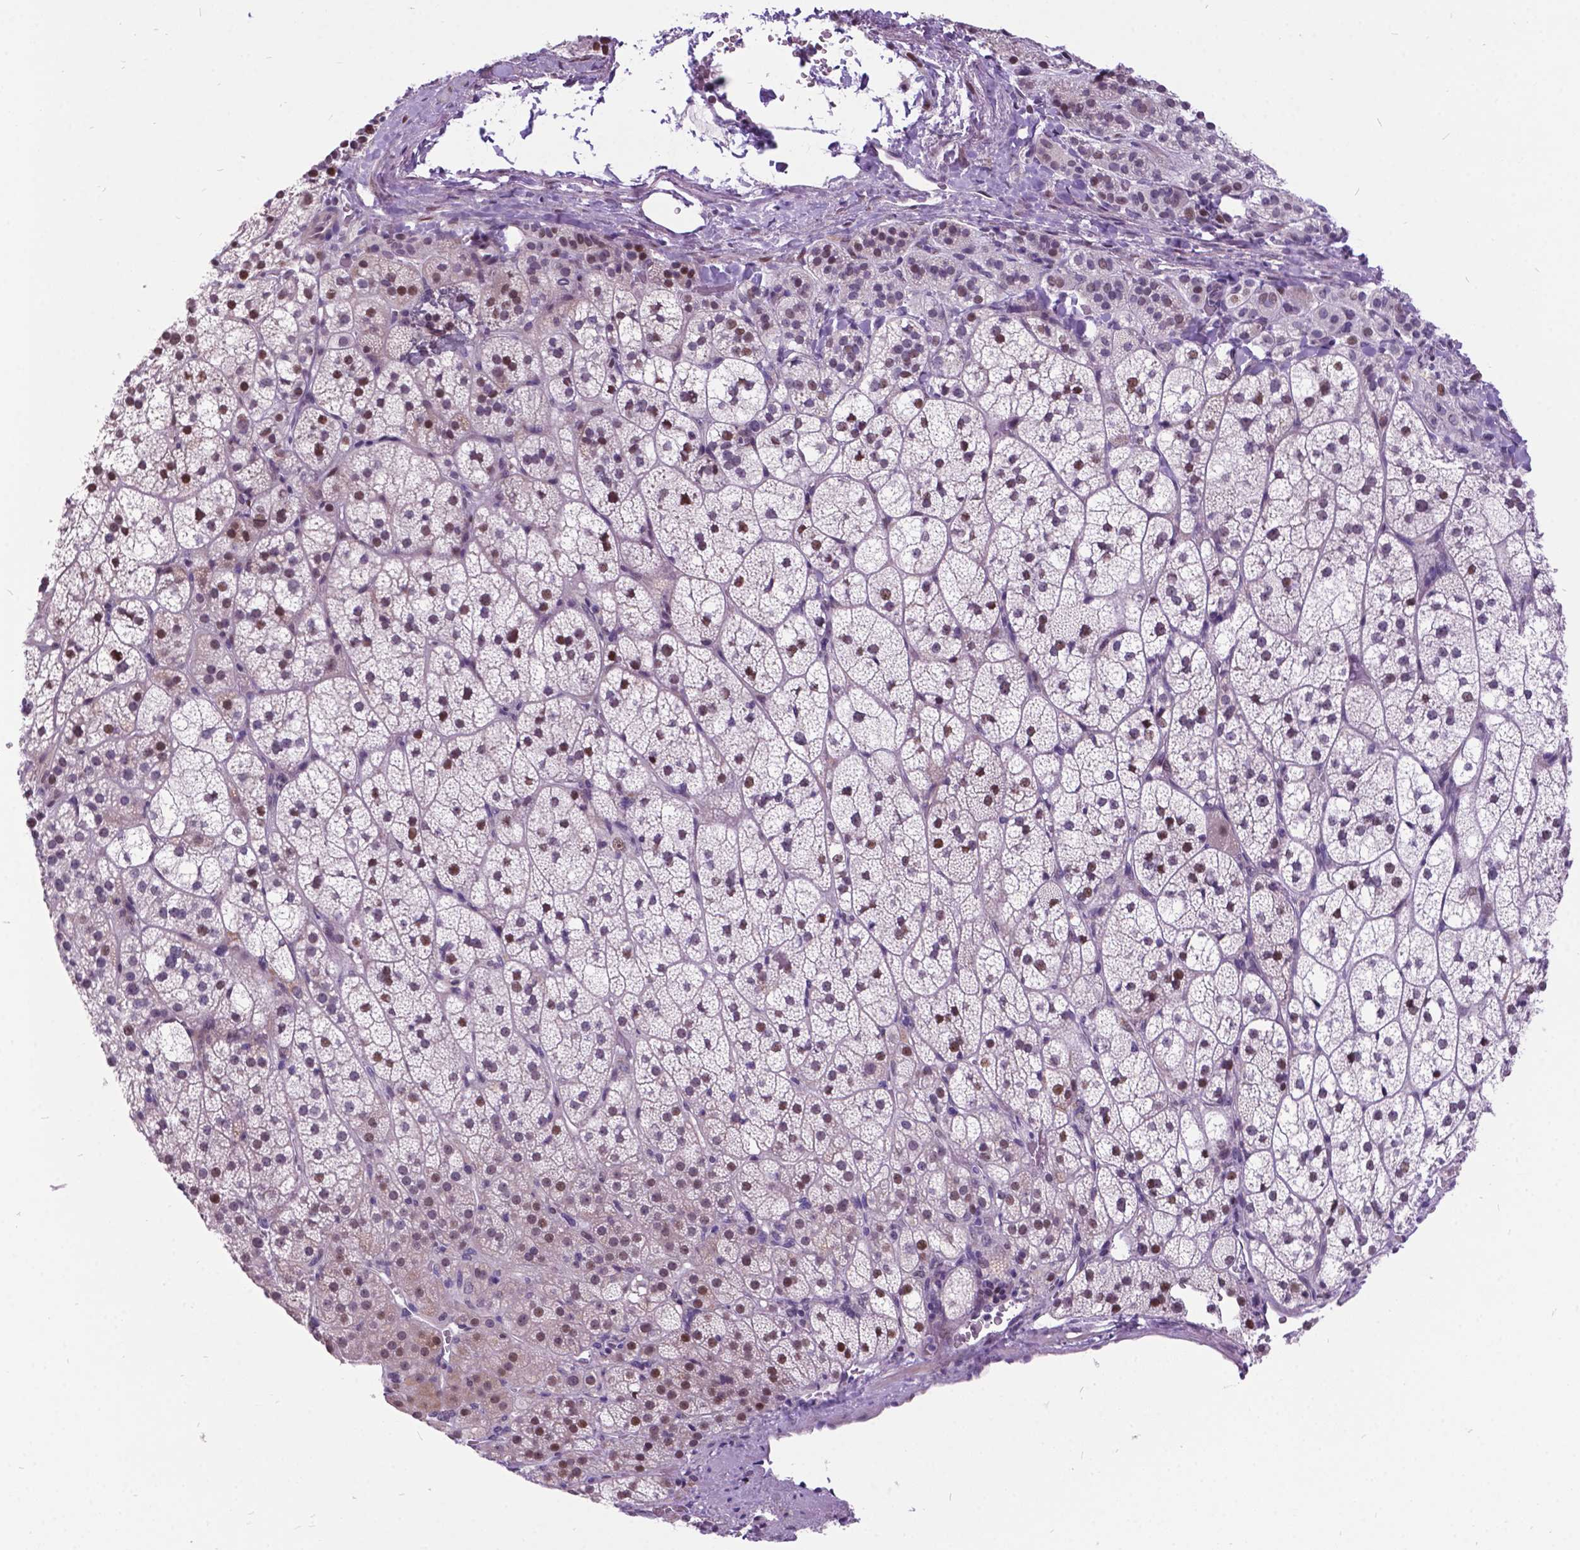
{"staining": {"intensity": "moderate", "quantity": "25%-75%", "location": "nuclear"}, "tissue": "adrenal gland", "cell_type": "Glandular cells", "image_type": "normal", "snomed": [{"axis": "morphology", "description": "Normal tissue, NOS"}, {"axis": "topography", "description": "Adrenal gland"}], "caption": "Immunohistochemistry (DAB (3,3'-diaminobenzidine)) staining of benign human adrenal gland reveals moderate nuclear protein expression in about 25%-75% of glandular cells.", "gene": "DPF3", "patient": {"sex": "female", "age": 60}}